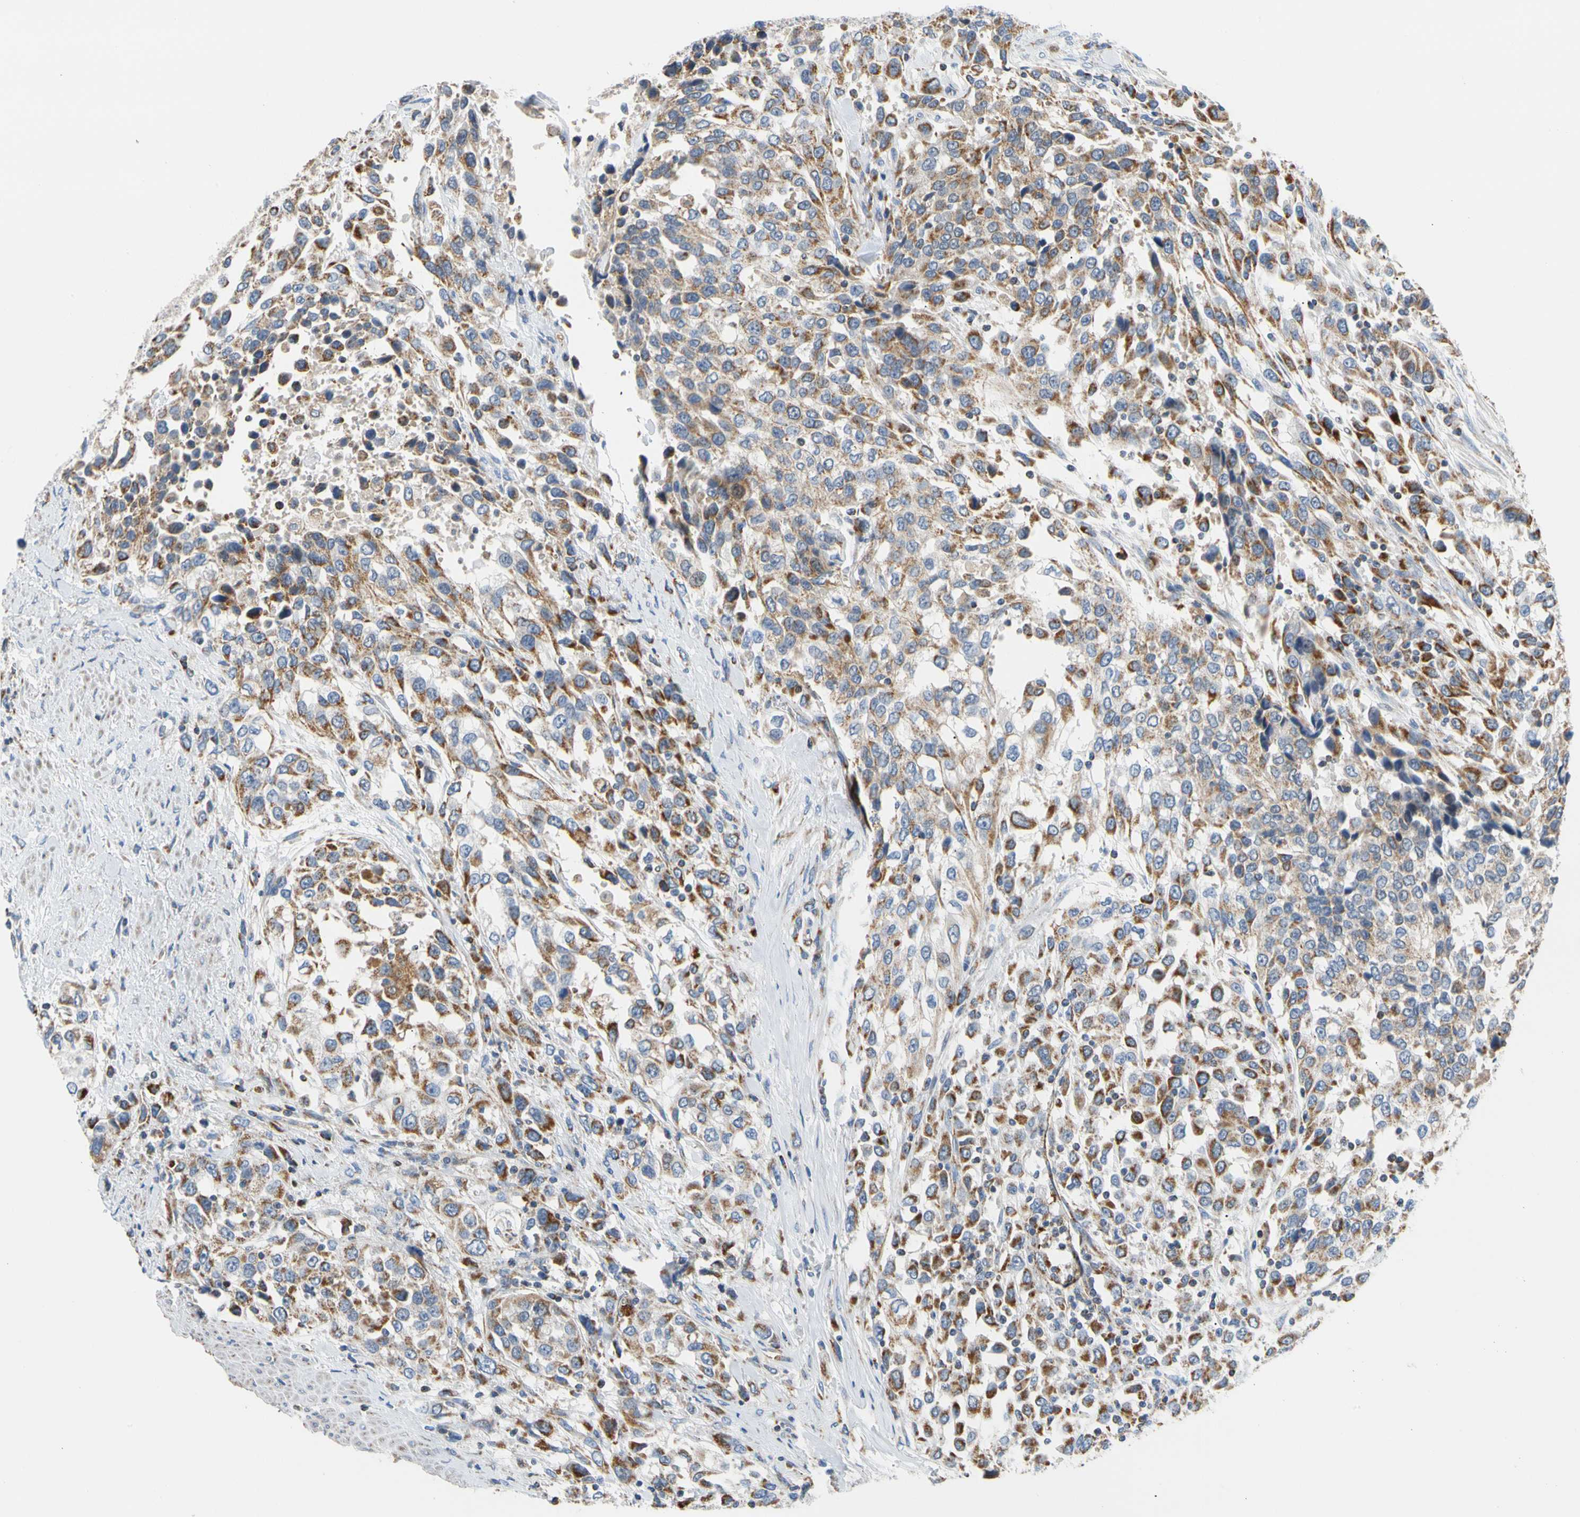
{"staining": {"intensity": "moderate", "quantity": ">75%", "location": "cytoplasmic/membranous"}, "tissue": "urothelial cancer", "cell_type": "Tumor cells", "image_type": "cancer", "snomed": [{"axis": "morphology", "description": "Urothelial carcinoma, High grade"}, {"axis": "topography", "description": "Urinary bladder"}], "caption": "Protein staining exhibits moderate cytoplasmic/membranous expression in about >75% of tumor cells in urothelial cancer.", "gene": "ACAT1", "patient": {"sex": "female", "age": 80}}